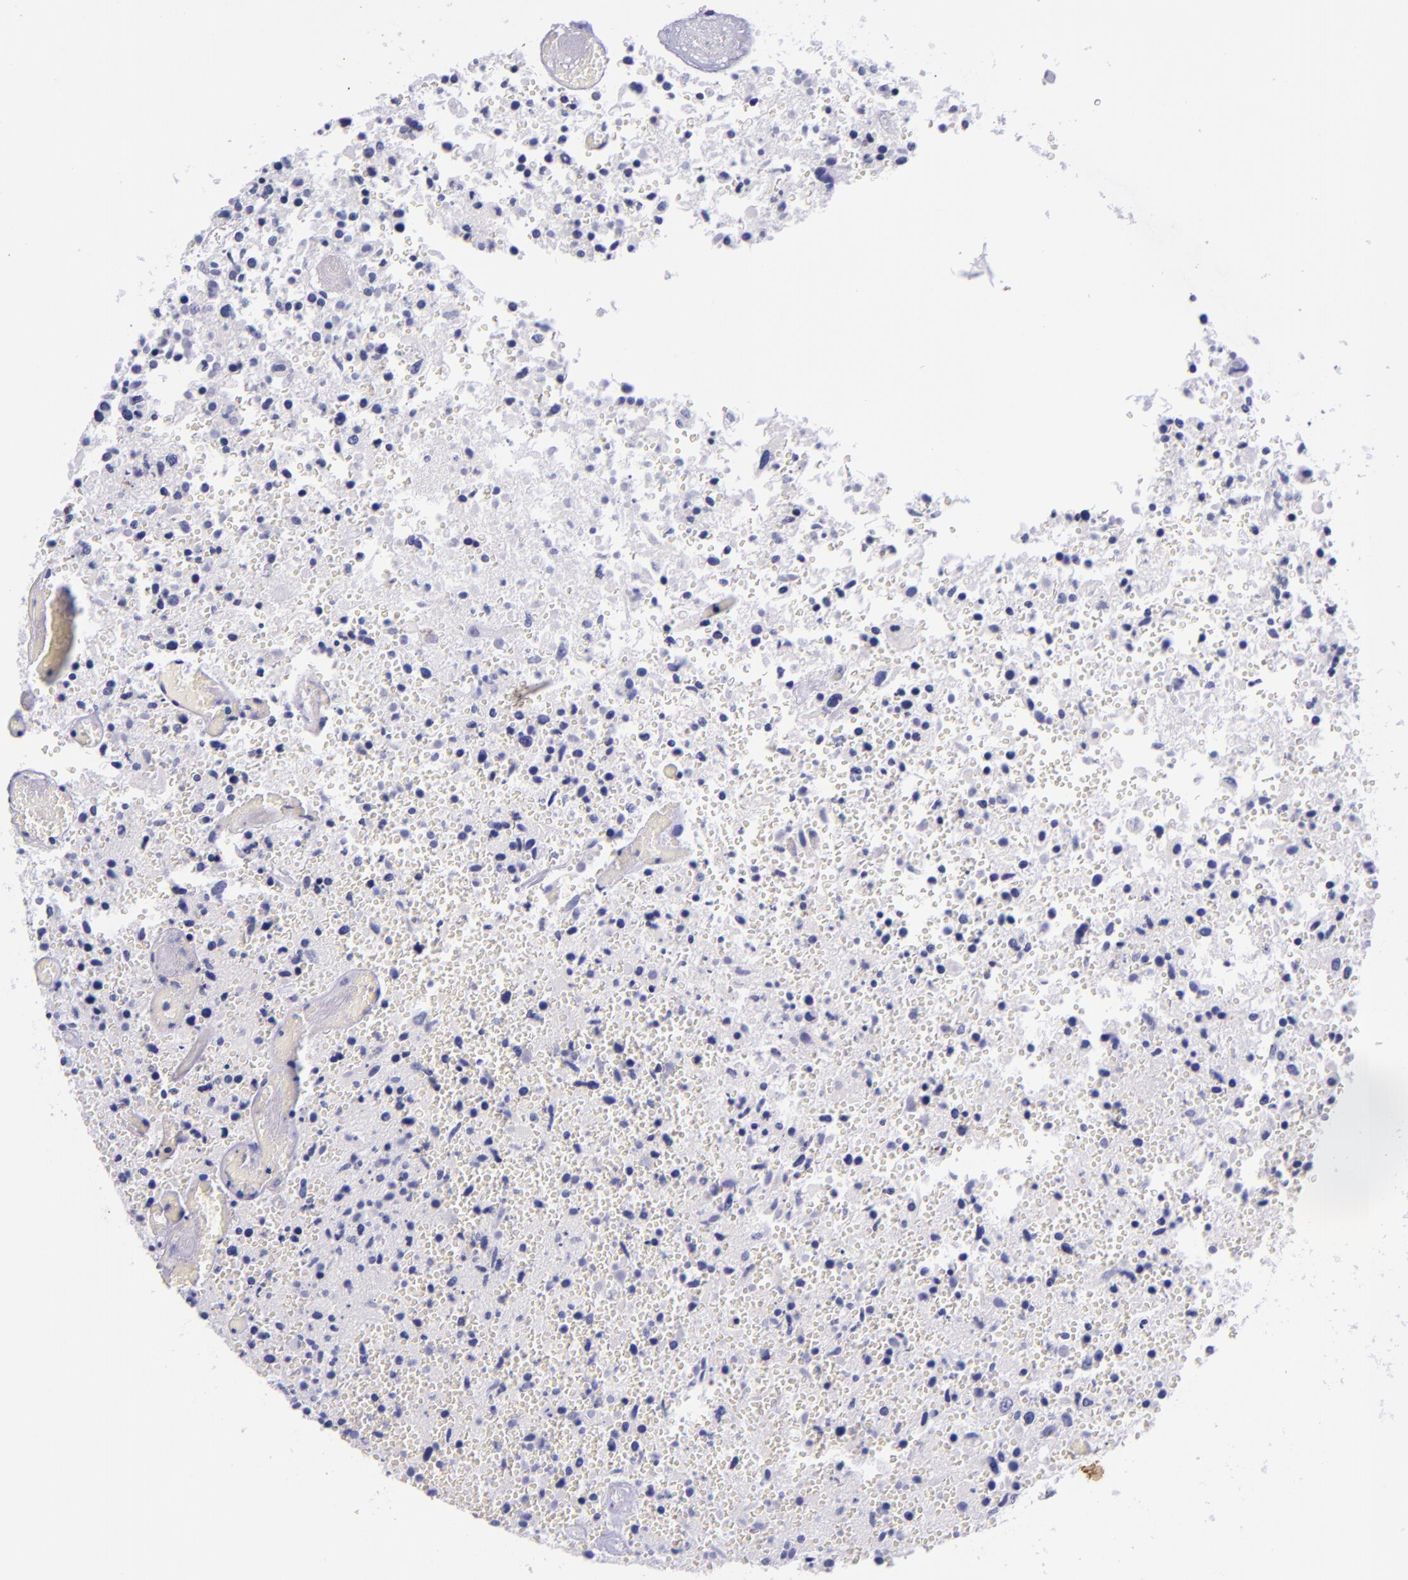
{"staining": {"intensity": "negative", "quantity": "none", "location": "none"}, "tissue": "glioma", "cell_type": "Tumor cells", "image_type": "cancer", "snomed": [{"axis": "morphology", "description": "Glioma, malignant, High grade"}, {"axis": "topography", "description": "Brain"}], "caption": "An immunohistochemistry photomicrograph of glioma is shown. There is no staining in tumor cells of glioma.", "gene": "KRT4", "patient": {"sex": "male", "age": 72}}